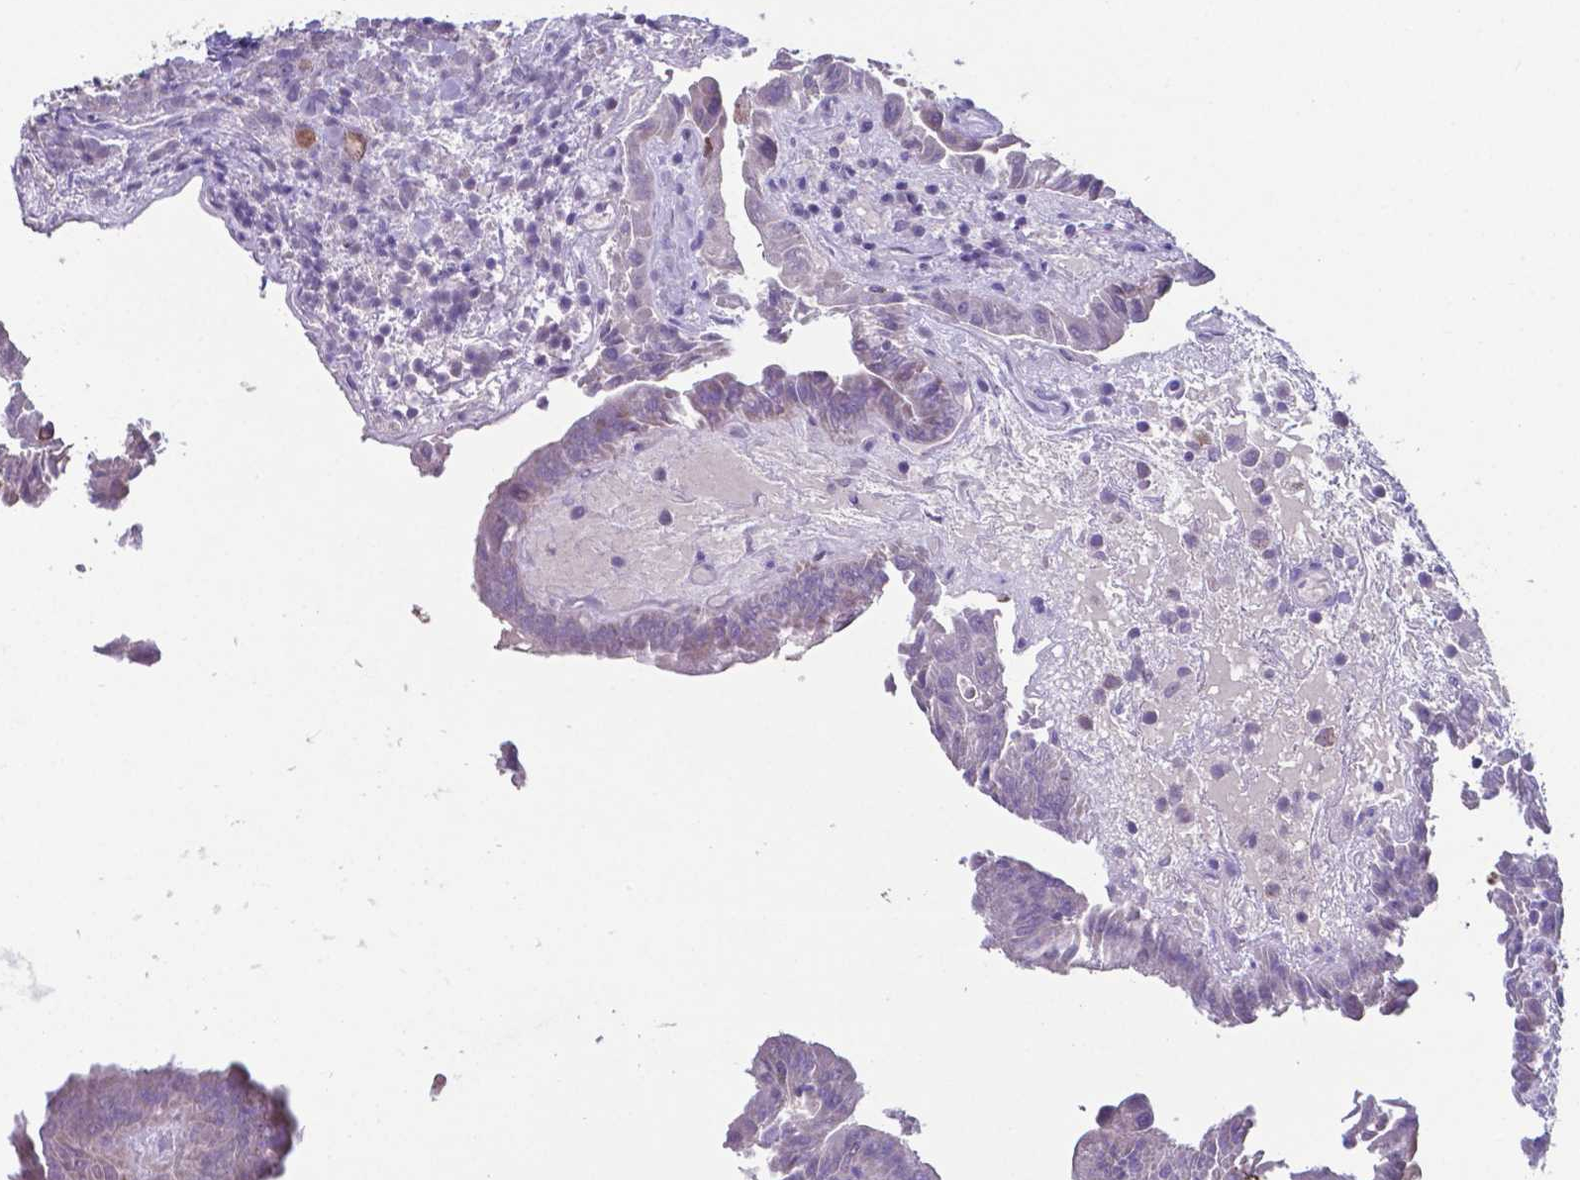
{"staining": {"intensity": "weak", "quantity": ">75%", "location": "cytoplasmic/membranous"}, "tissue": "thyroid cancer", "cell_type": "Tumor cells", "image_type": "cancer", "snomed": [{"axis": "morphology", "description": "Papillary adenocarcinoma, NOS"}, {"axis": "topography", "description": "Thyroid gland"}], "caption": "Protein analysis of thyroid papillary adenocarcinoma tissue demonstrates weak cytoplasmic/membranous positivity in about >75% of tumor cells. The staining is performed using DAB brown chromogen to label protein expression. The nuclei are counter-stained blue using hematoxylin.", "gene": "TYRO3", "patient": {"sex": "female", "age": 37}}